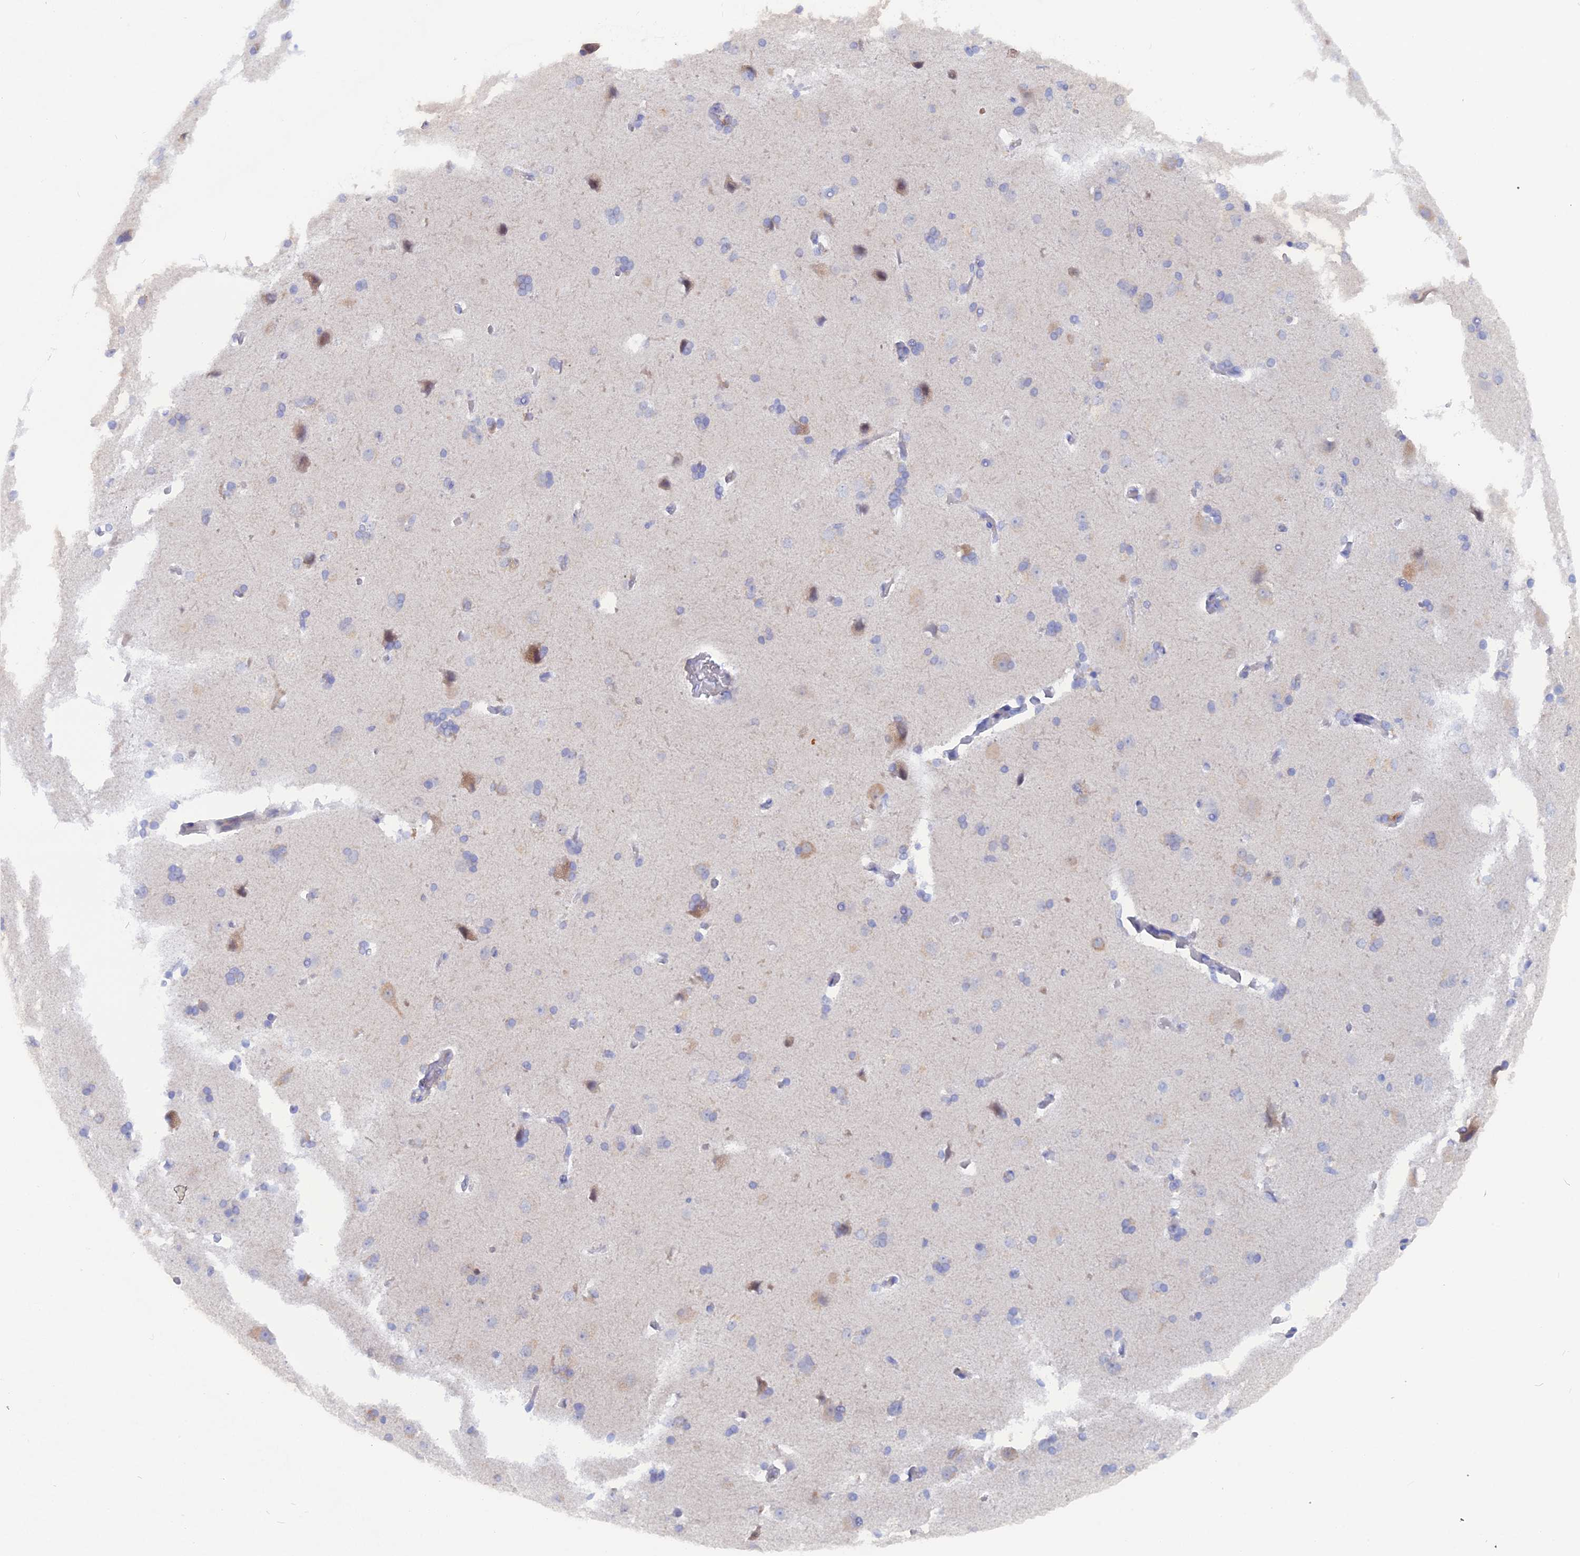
{"staining": {"intensity": "weak", "quantity": "25%-75%", "location": "cytoplasmic/membranous"}, "tissue": "cerebral cortex", "cell_type": "Endothelial cells", "image_type": "normal", "snomed": [{"axis": "morphology", "description": "Normal tissue, NOS"}, {"axis": "topography", "description": "Cerebral cortex"}], "caption": "Immunohistochemistry photomicrograph of normal cerebral cortex: cerebral cortex stained using IHC exhibits low levels of weak protein expression localized specifically in the cytoplasmic/membranous of endothelial cells, appearing as a cytoplasmic/membranous brown color.", "gene": "DACT3", "patient": {"sex": "male", "age": 62}}